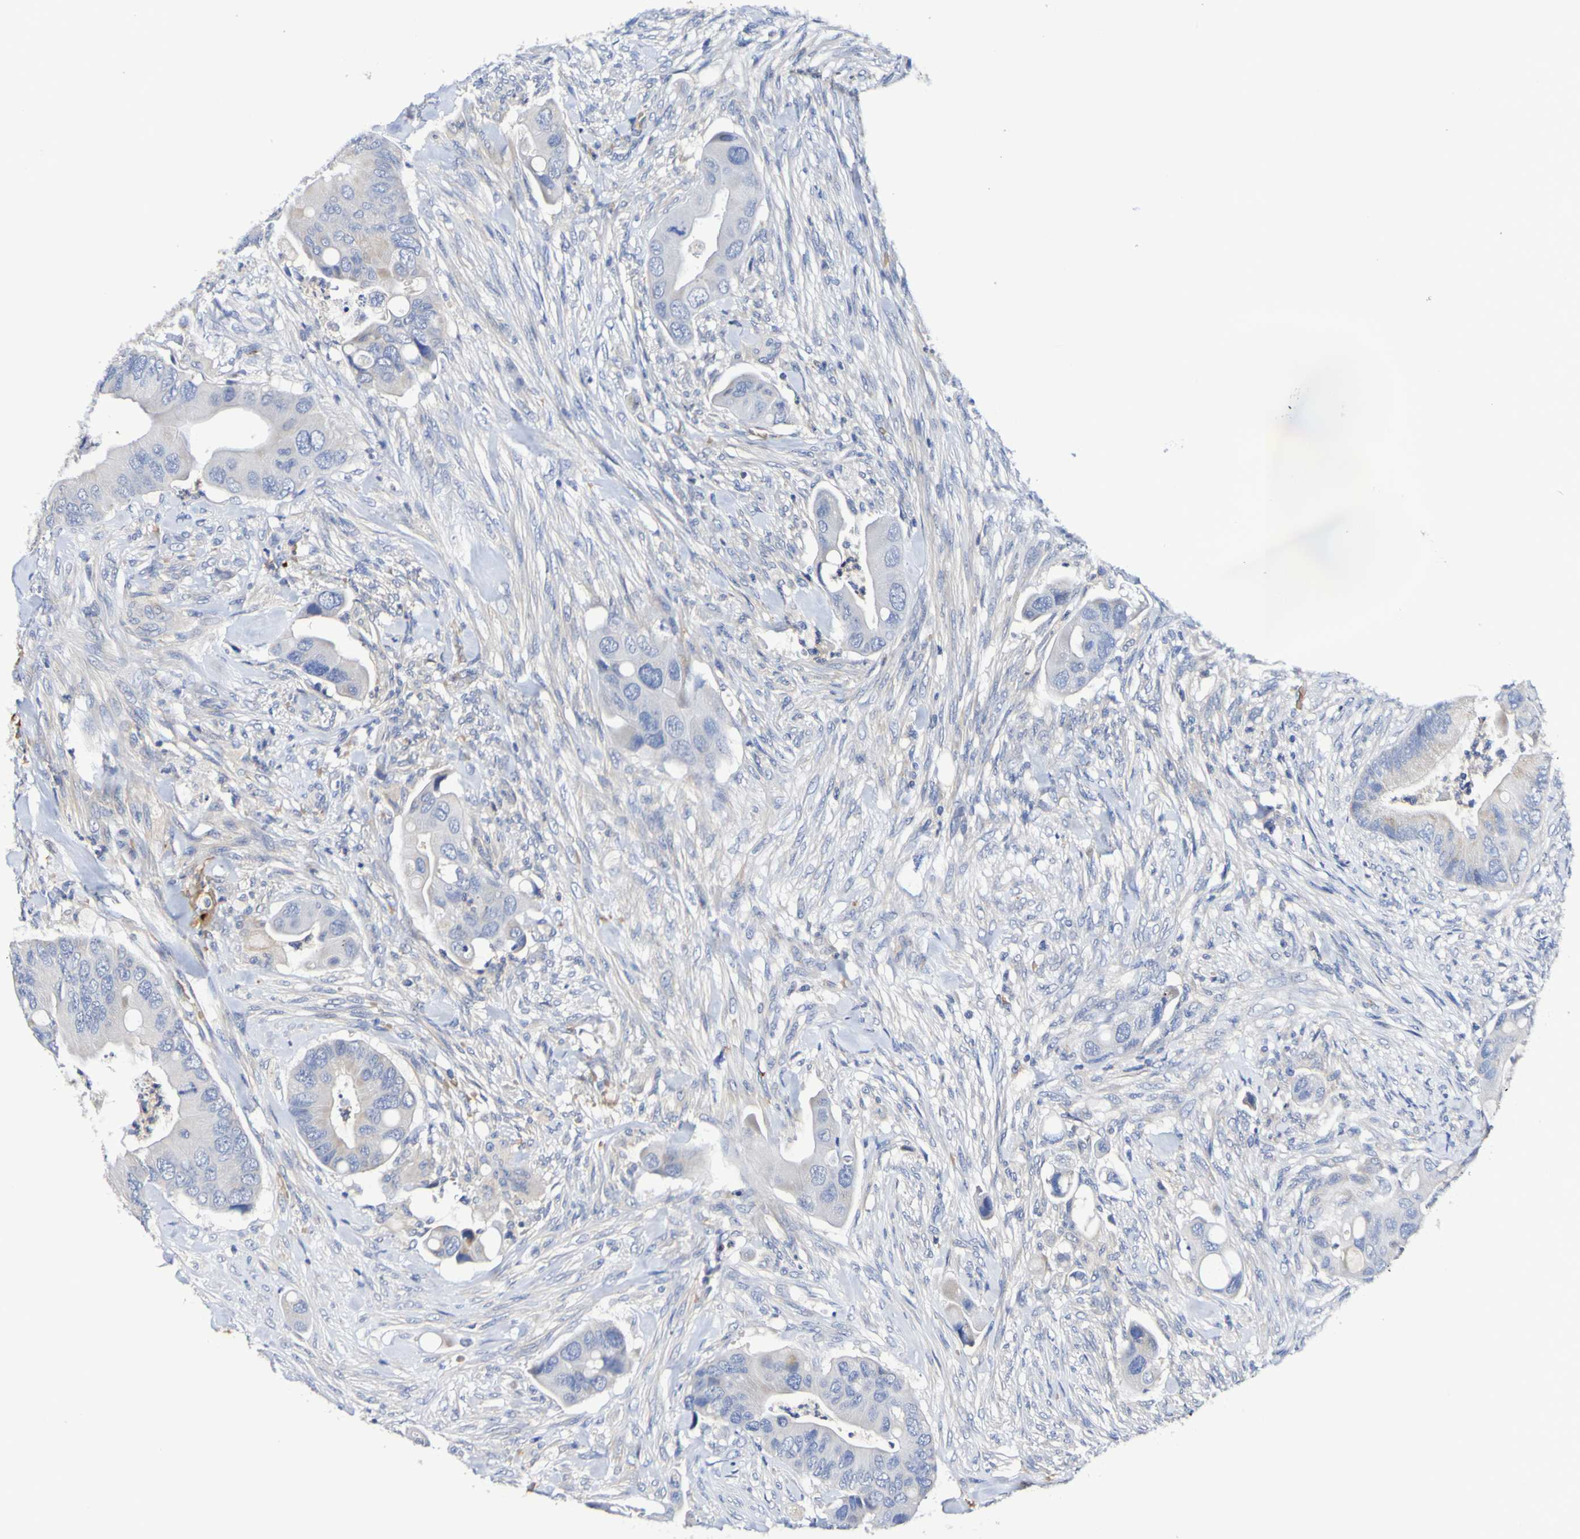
{"staining": {"intensity": "negative", "quantity": "none", "location": "none"}, "tissue": "colorectal cancer", "cell_type": "Tumor cells", "image_type": "cancer", "snomed": [{"axis": "morphology", "description": "Adenocarcinoma, NOS"}, {"axis": "topography", "description": "Rectum"}], "caption": "Tumor cells are negative for protein expression in human colorectal cancer.", "gene": "WNT4", "patient": {"sex": "female", "age": 57}}